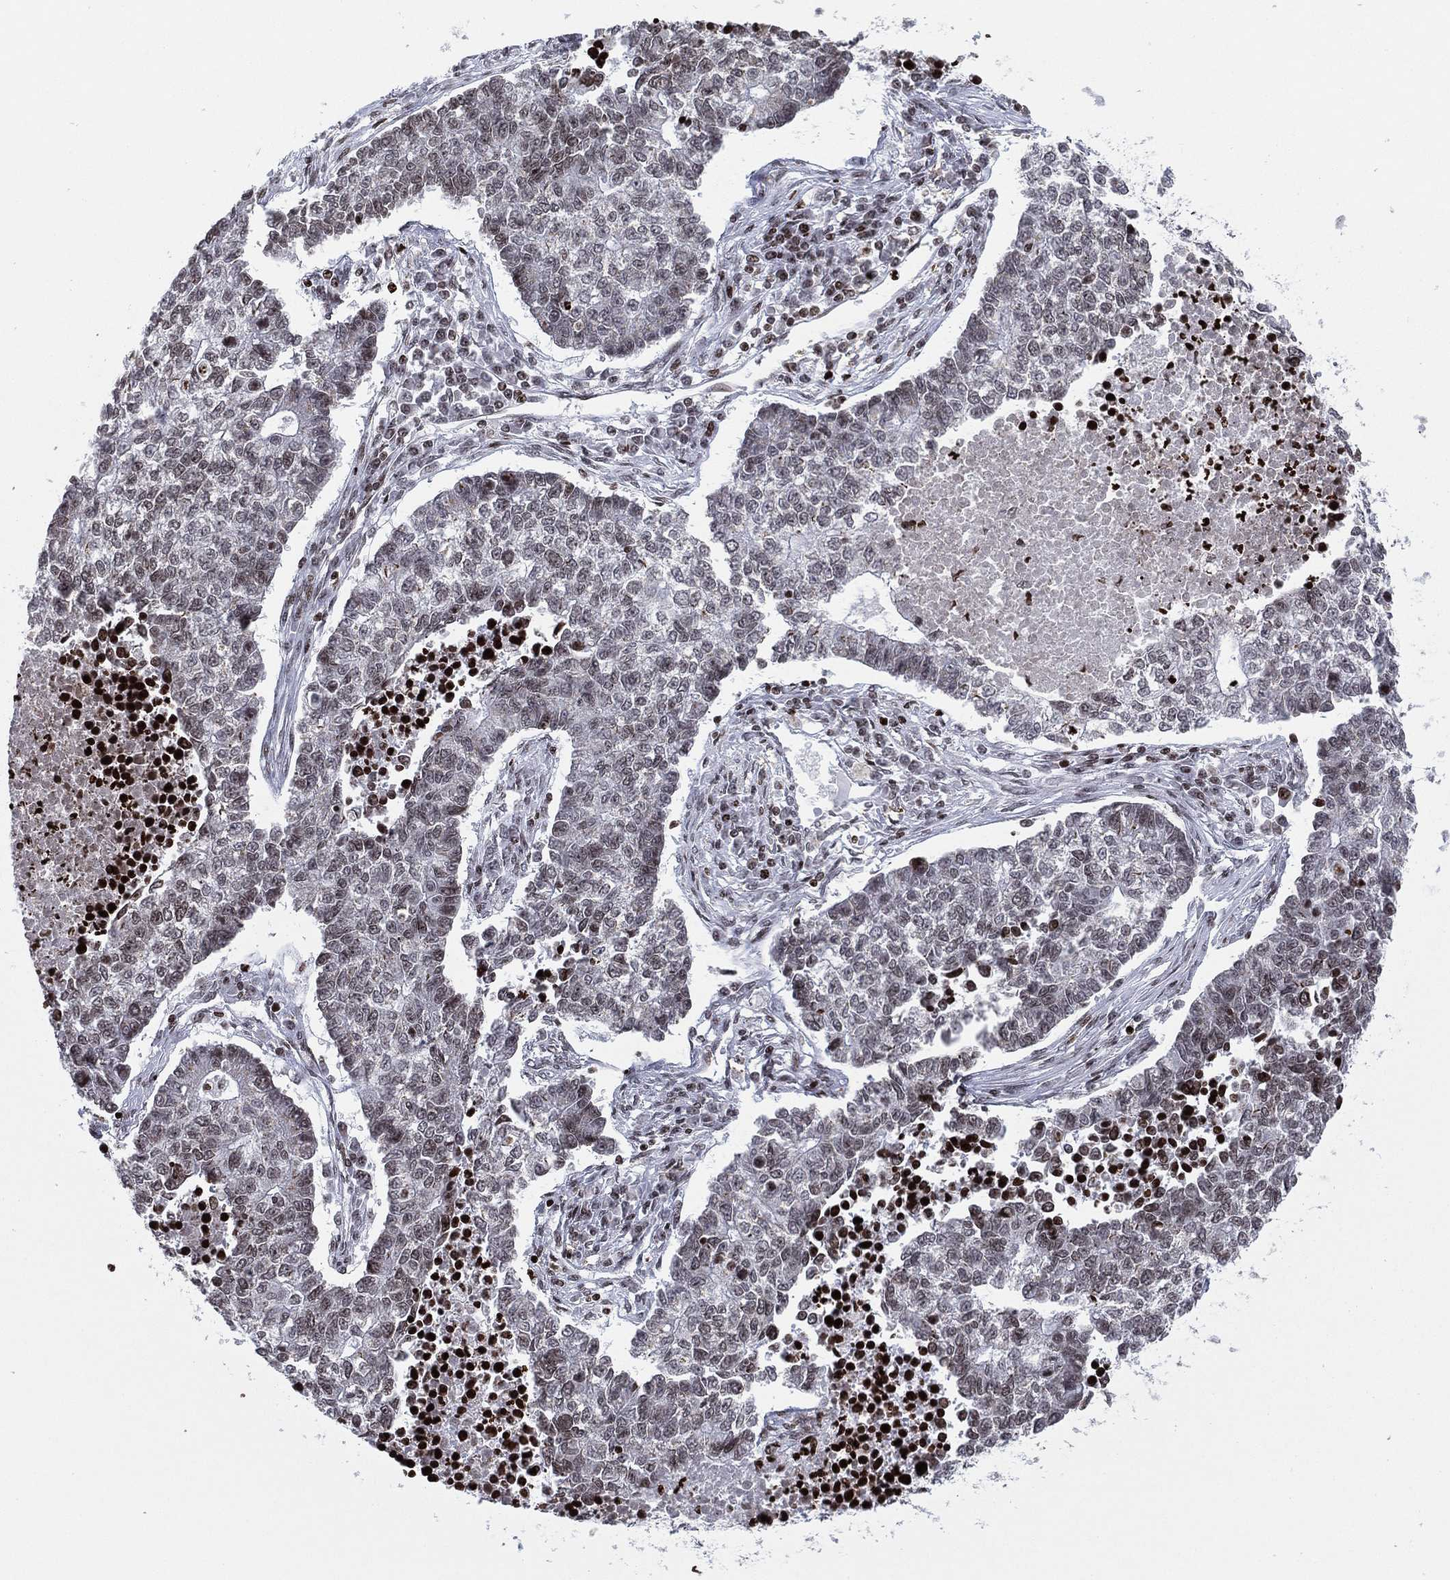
{"staining": {"intensity": "negative", "quantity": "none", "location": "none"}, "tissue": "lung cancer", "cell_type": "Tumor cells", "image_type": "cancer", "snomed": [{"axis": "morphology", "description": "Adenocarcinoma, NOS"}, {"axis": "topography", "description": "Lung"}], "caption": "This is an immunohistochemistry histopathology image of lung cancer. There is no staining in tumor cells.", "gene": "MFSD14A", "patient": {"sex": "male", "age": 57}}